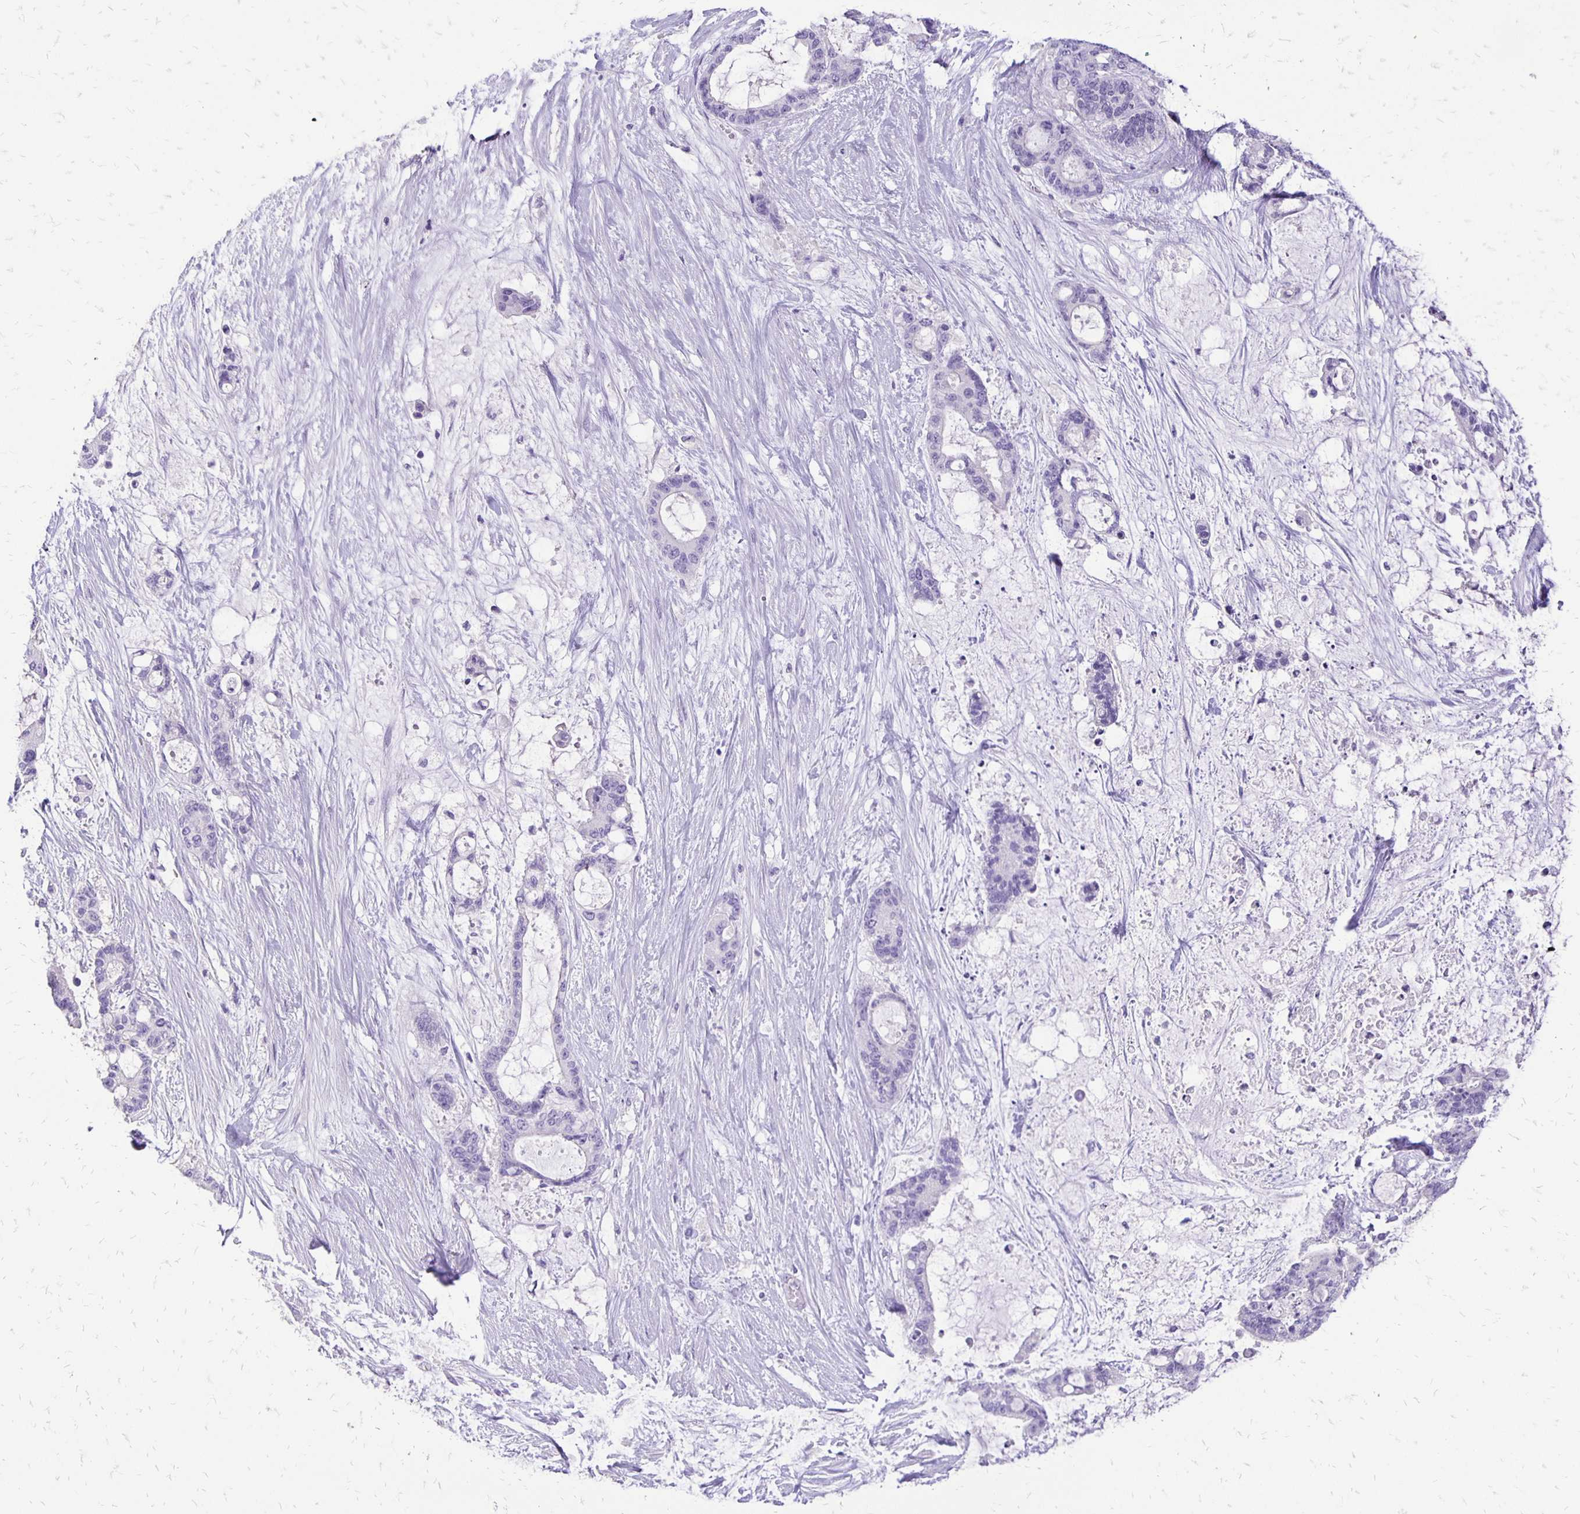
{"staining": {"intensity": "negative", "quantity": "none", "location": "none"}, "tissue": "liver cancer", "cell_type": "Tumor cells", "image_type": "cancer", "snomed": [{"axis": "morphology", "description": "Normal tissue, NOS"}, {"axis": "morphology", "description": "Cholangiocarcinoma"}, {"axis": "topography", "description": "Liver"}, {"axis": "topography", "description": "Peripheral nerve tissue"}], "caption": "Immunohistochemistry of liver cancer (cholangiocarcinoma) demonstrates no positivity in tumor cells.", "gene": "ANKRD45", "patient": {"sex": "female", "age": 73}}